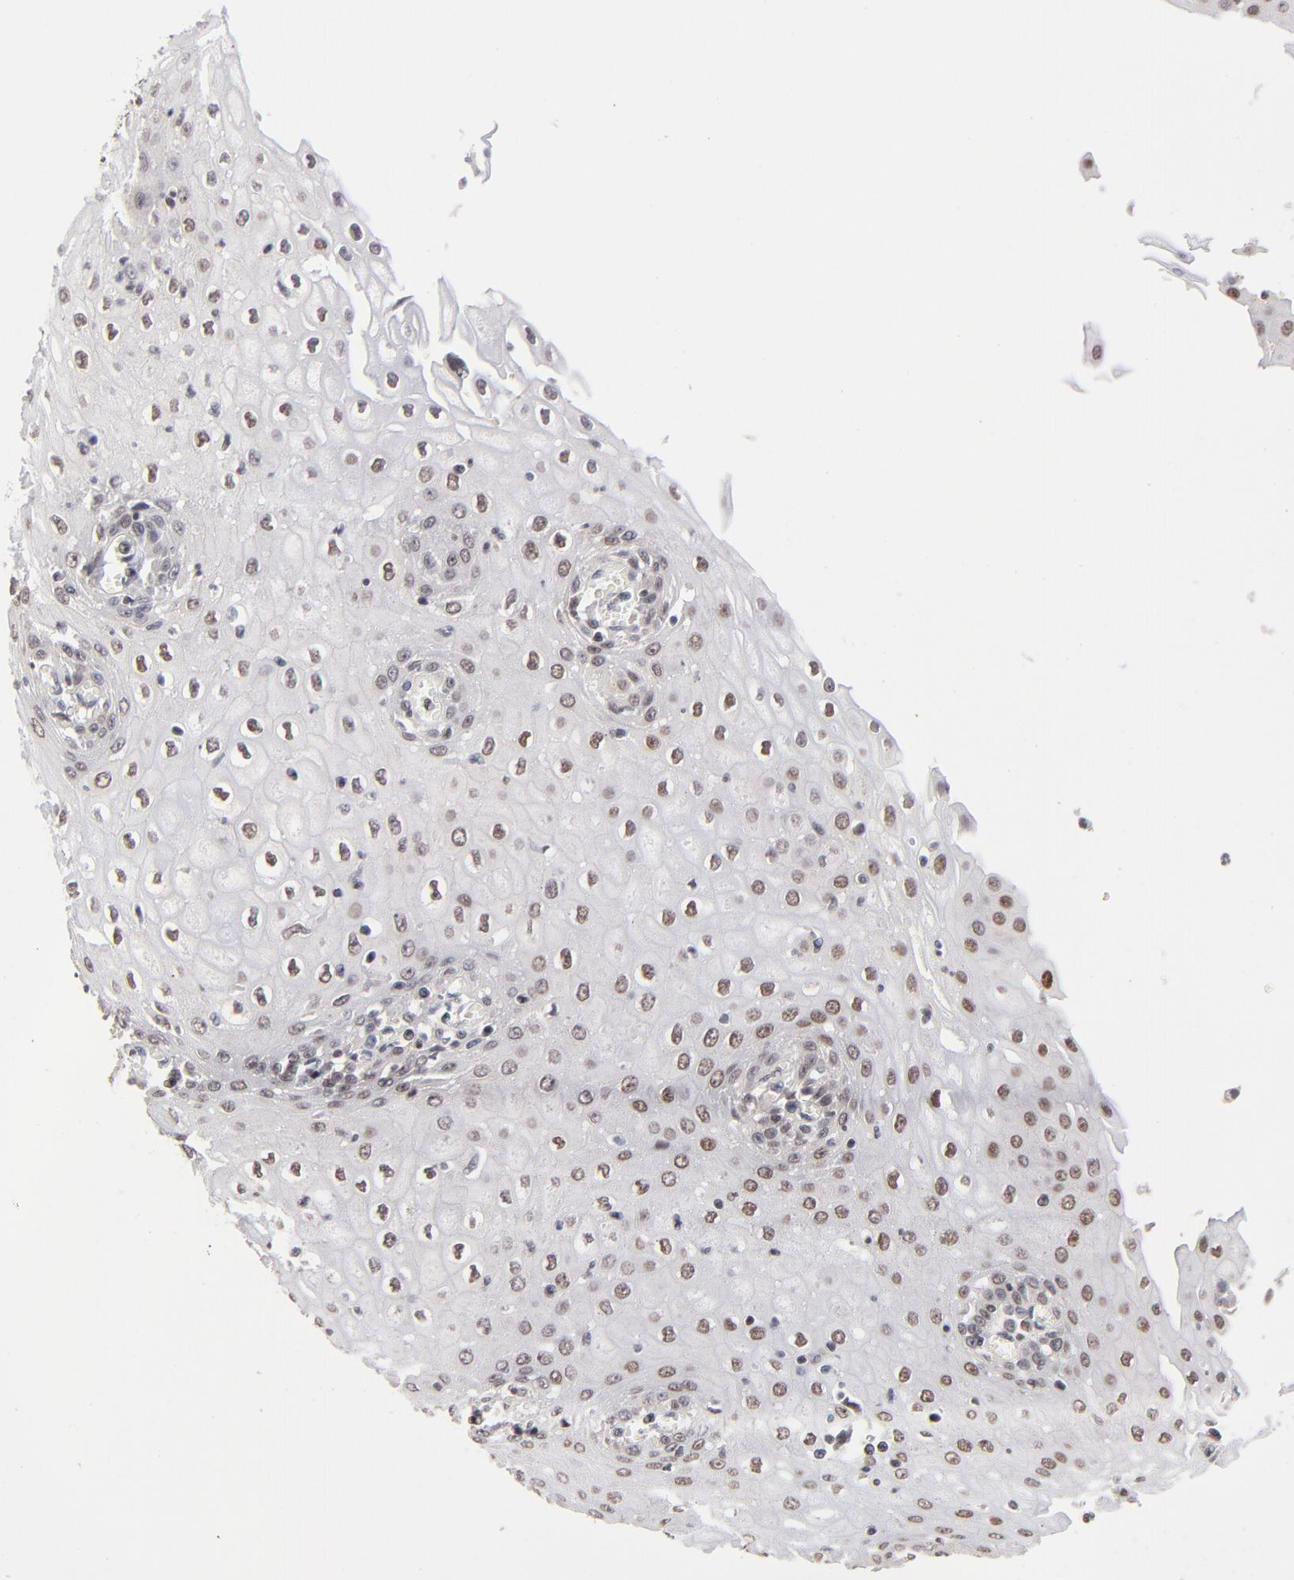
{"staining": {"intensity": "moderate", "quantity": ">75%", "location": "nuclear"}, "tissue": "esophagus", "cell_type": "Squamous epithelial cells", "image_type": "normal", "snomed": [{"axis": "morphology", "description": "Normal tissue, NOS"}, {"axis": "morphology", "description": "Squamous cell carcinoma, NOS"}, {"axis": "topography", "description": "Esophagus"}], "caption": "Benign esophagus exhibits moderate nuclear staining in about >75% of squamous epithelial cells.", "gene": "MAX", "patient": {"sex": "male", "age": 65}}